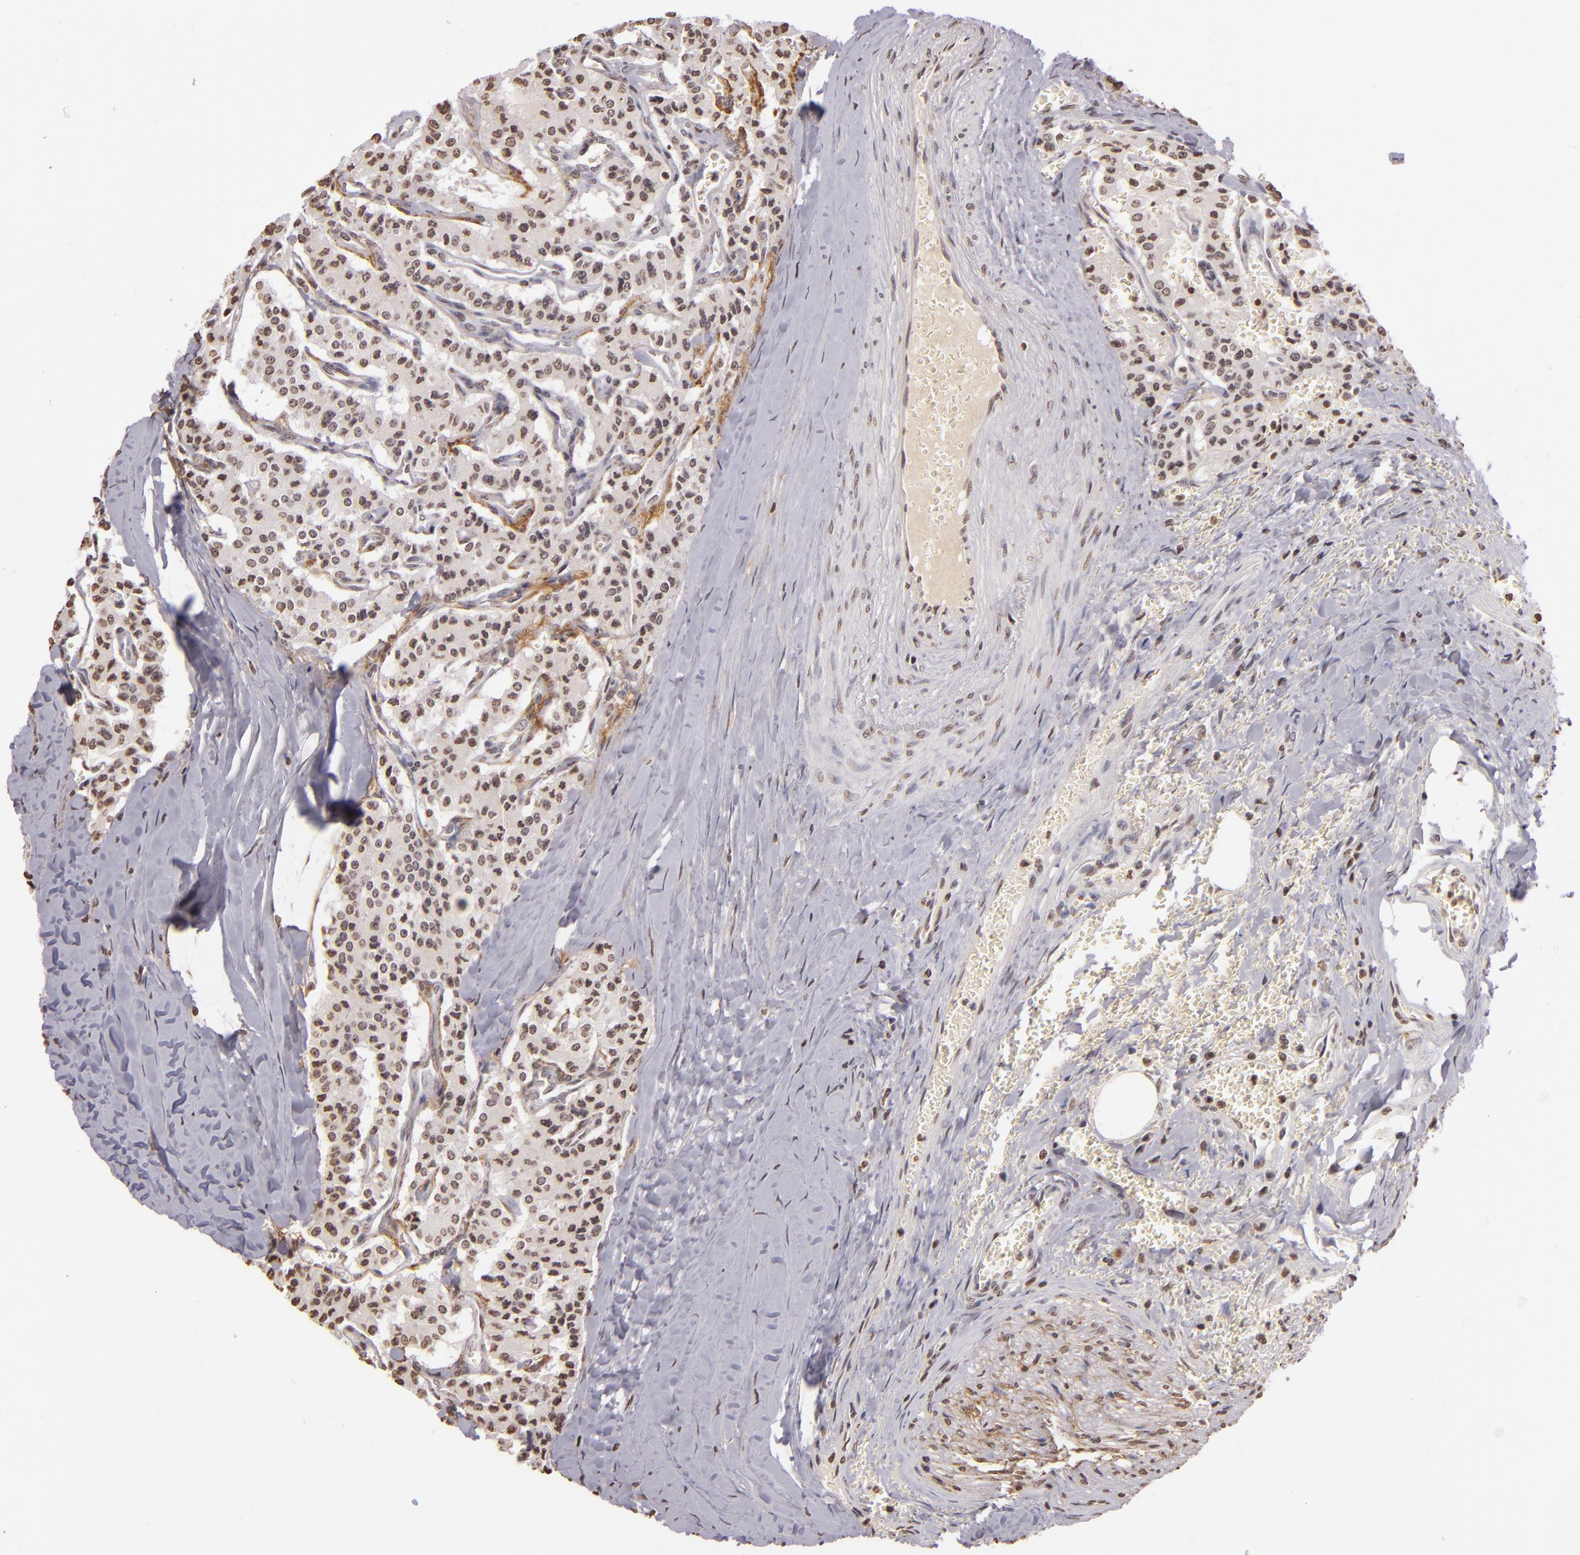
{"staining": {"intensity": "weak", "quantity": "<25%", "location": "nuclear"}, "tissue": "carcinoid", "cell_type": "Tumor cells", "image_type": "cancer", "snomed": [{"axis": "morphology", "description": "Carcinoid, malignant, NOS"}, {"axis": "topography", "description": "Bronchus"}], "caption": "Photomicrograph shows no protein positivity in tumor cells of carcinoid tissue. (Stains: DAB (3,3'-diaminobenzidine) IHC with hematoxylin counter stain, Microscopy: brightfield microscopy at high magnification).", "gene": "THRB", "patient": {"sex": "male", "age": 55}}